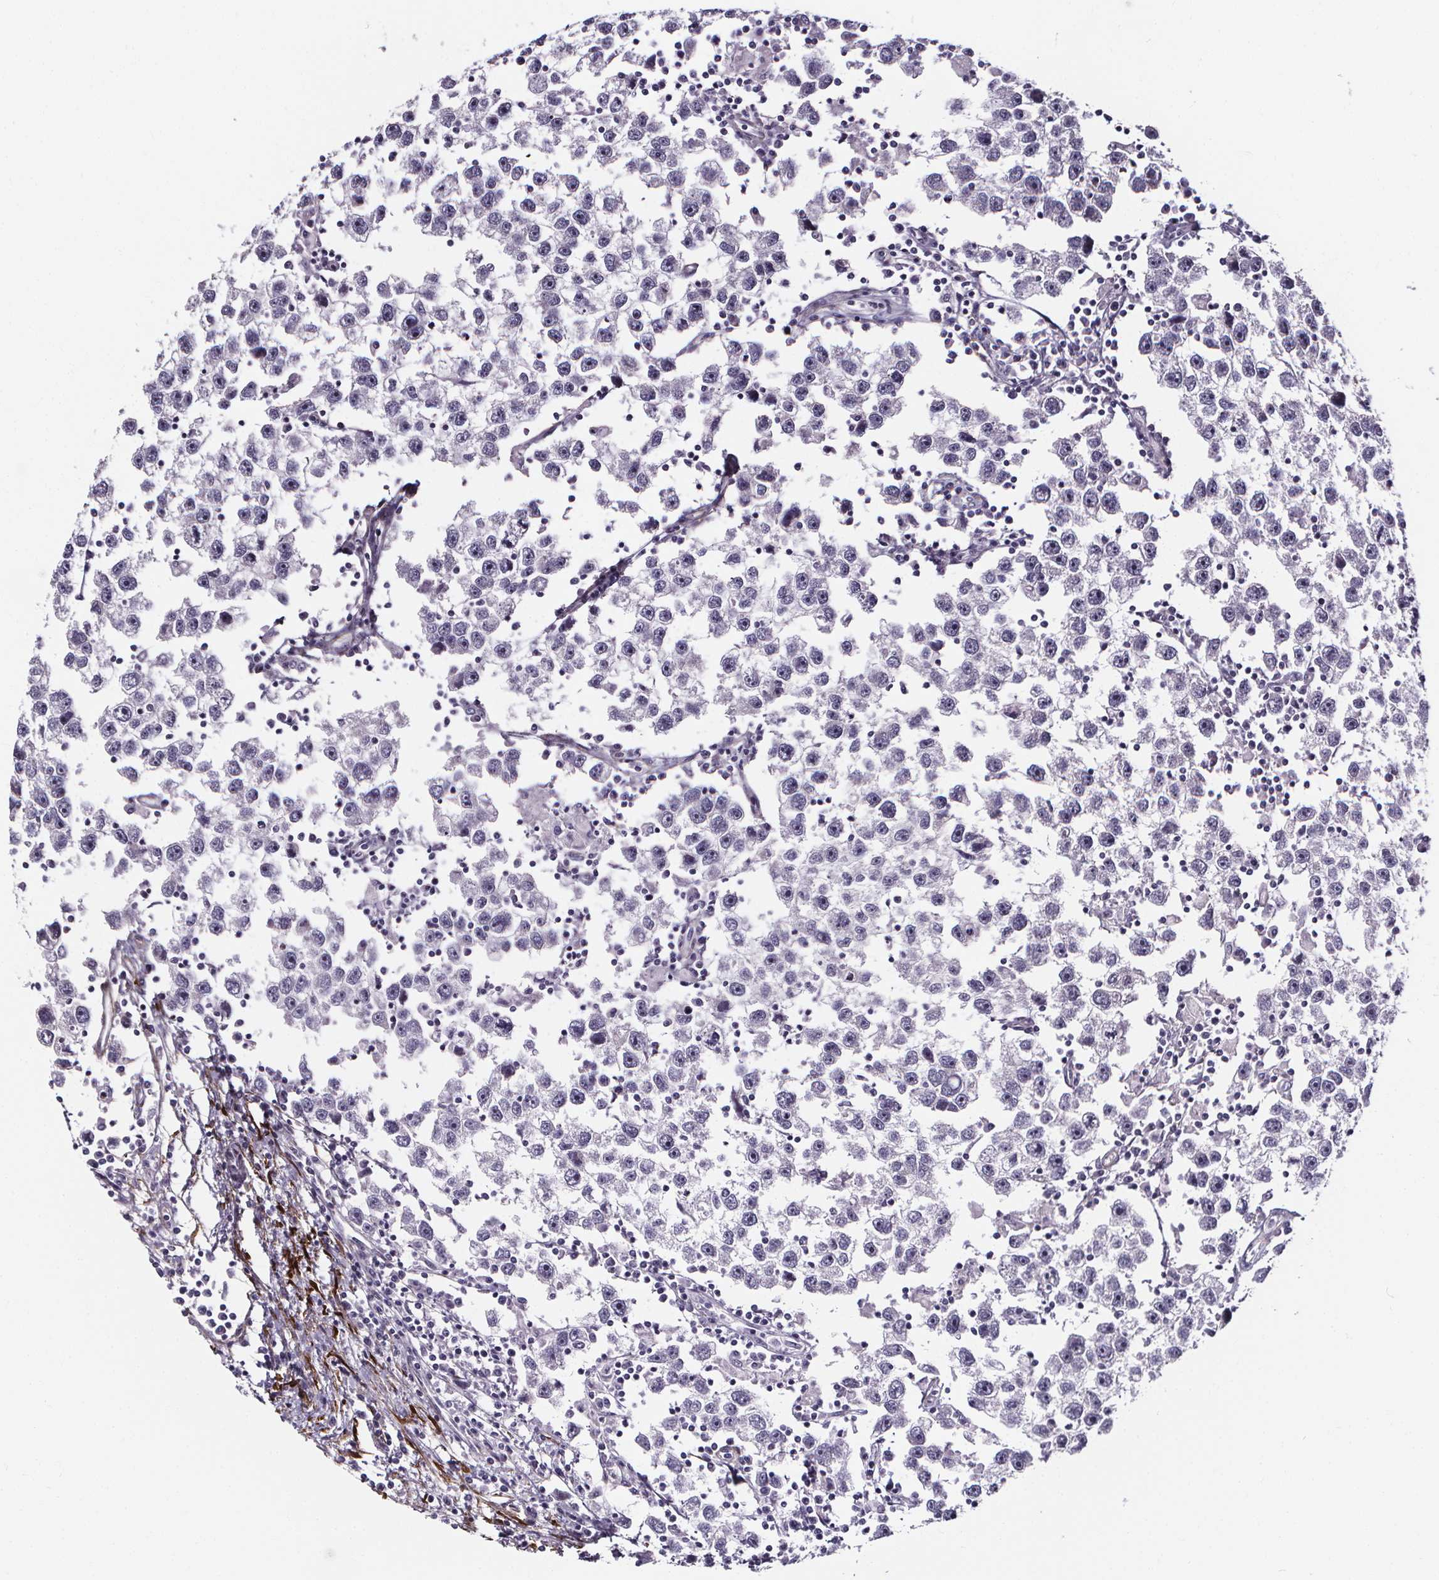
{"staining": {"intensity": "negative", "quantity": "none", "location": "none"}, "tissue": "testis cancer", "cell_type": "Tumor cells", "image_type": "cancer", "snomed": [{"axis": "morphology", "description": "Seminoma, NOS"}, {"axis": "topography", "description": "Testis"}], "caption": "Tumor cells are negative for protein expression in human testis cancer (seminoma).", "gene": "AEBP1", "patient": {"sex": "male", "age": 30}}